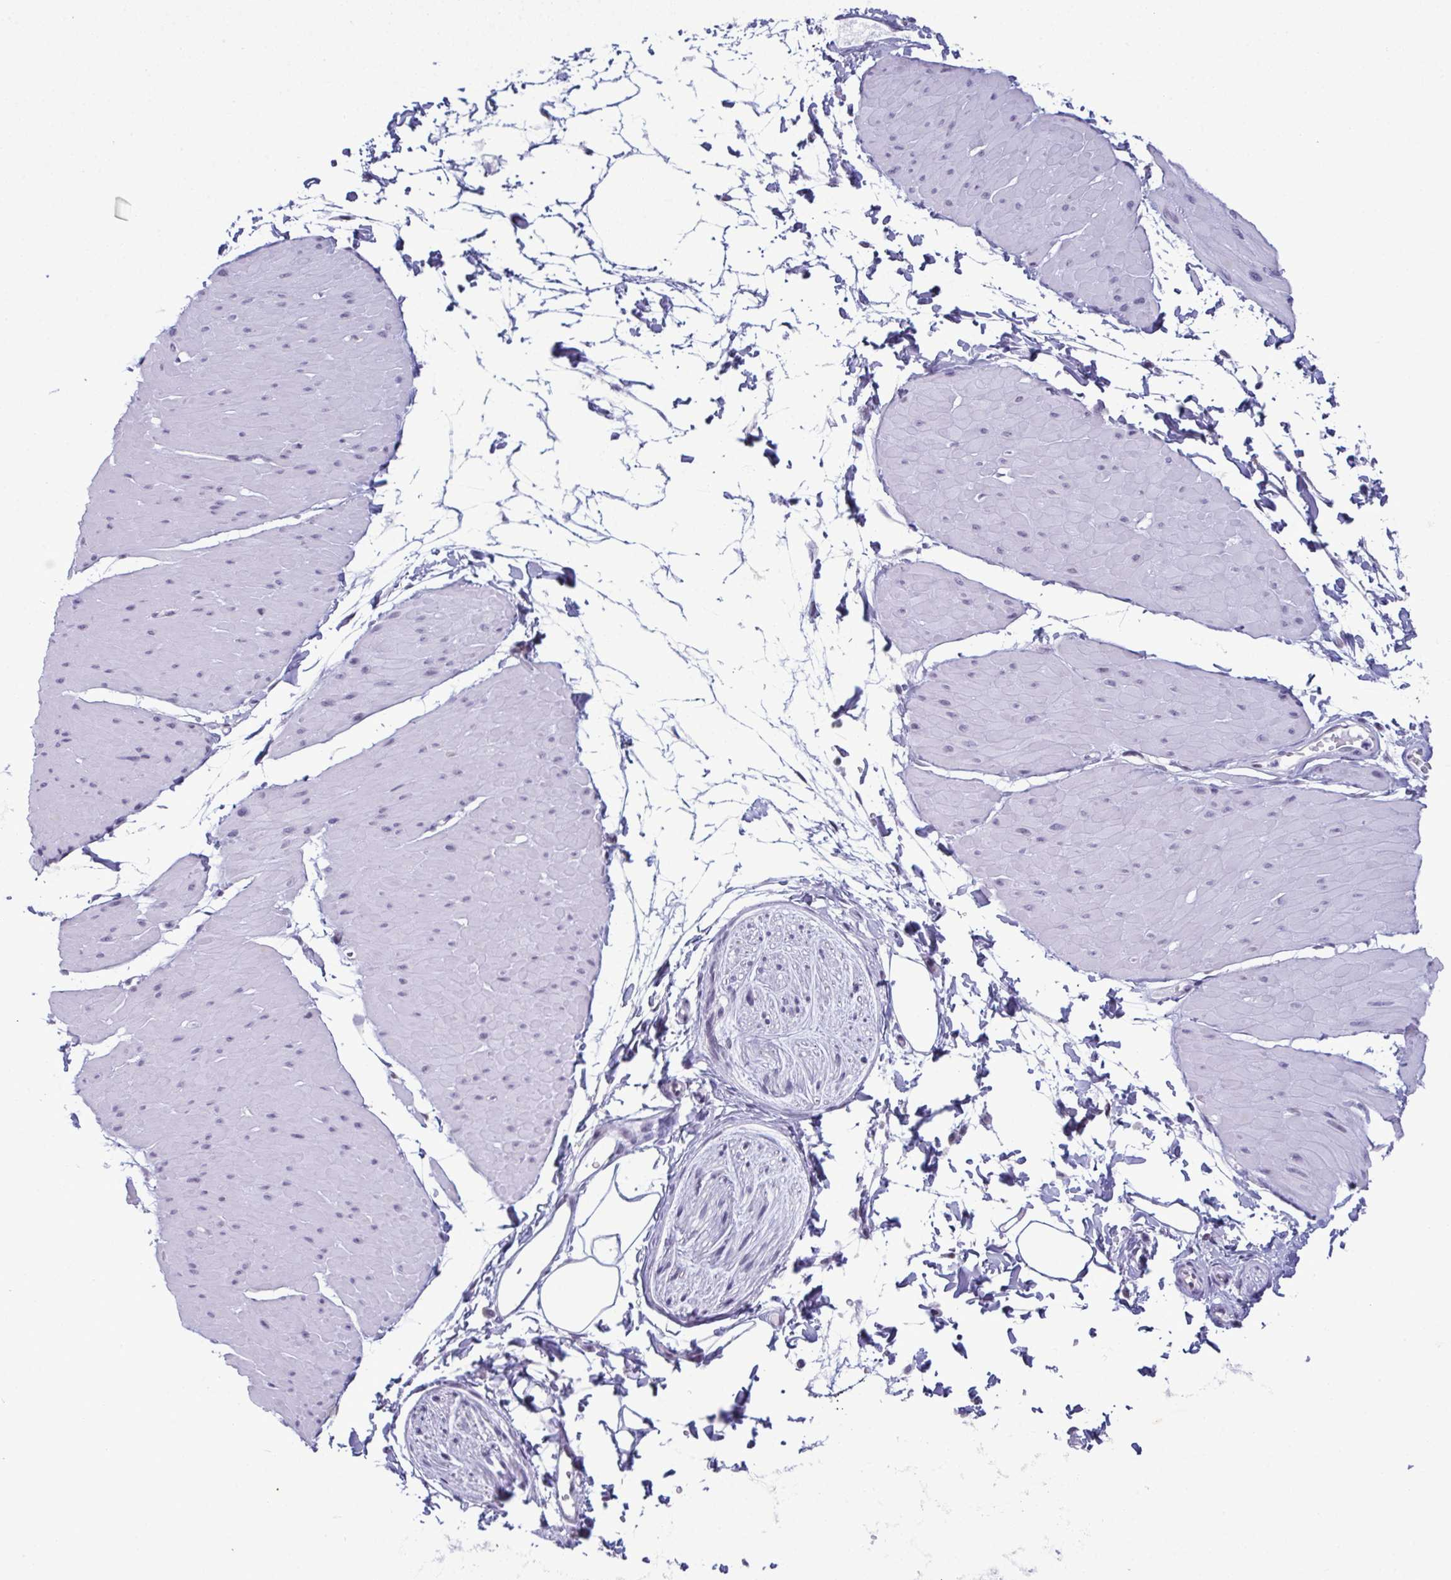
{"staining": {"intensity": "negative", "quantity": "none", "location": "none"}, "tissue": "adipose tissue", "cell_type": "Adipocytes", "image_type": "normal", "snomed": [{"axis": "morphology", "description": "Normal tissue, NOS"}, {"axis": "topography", "description": "Smooth muscle"}, {"axis": "topography", "description": "Peripheral nerve tissue"}], "caption": "A high-resolution histopathology image shows immunohistochemistry staining of benign adipose tissue, which displays no significant positivity in adipocytes. (Brightfield microscopy of DAB (3,3'-diaminobenzidine) immunohistochemistry at high magnification).", "gene": "RBM7", "patient": {"sex": "male", "age": 58}}